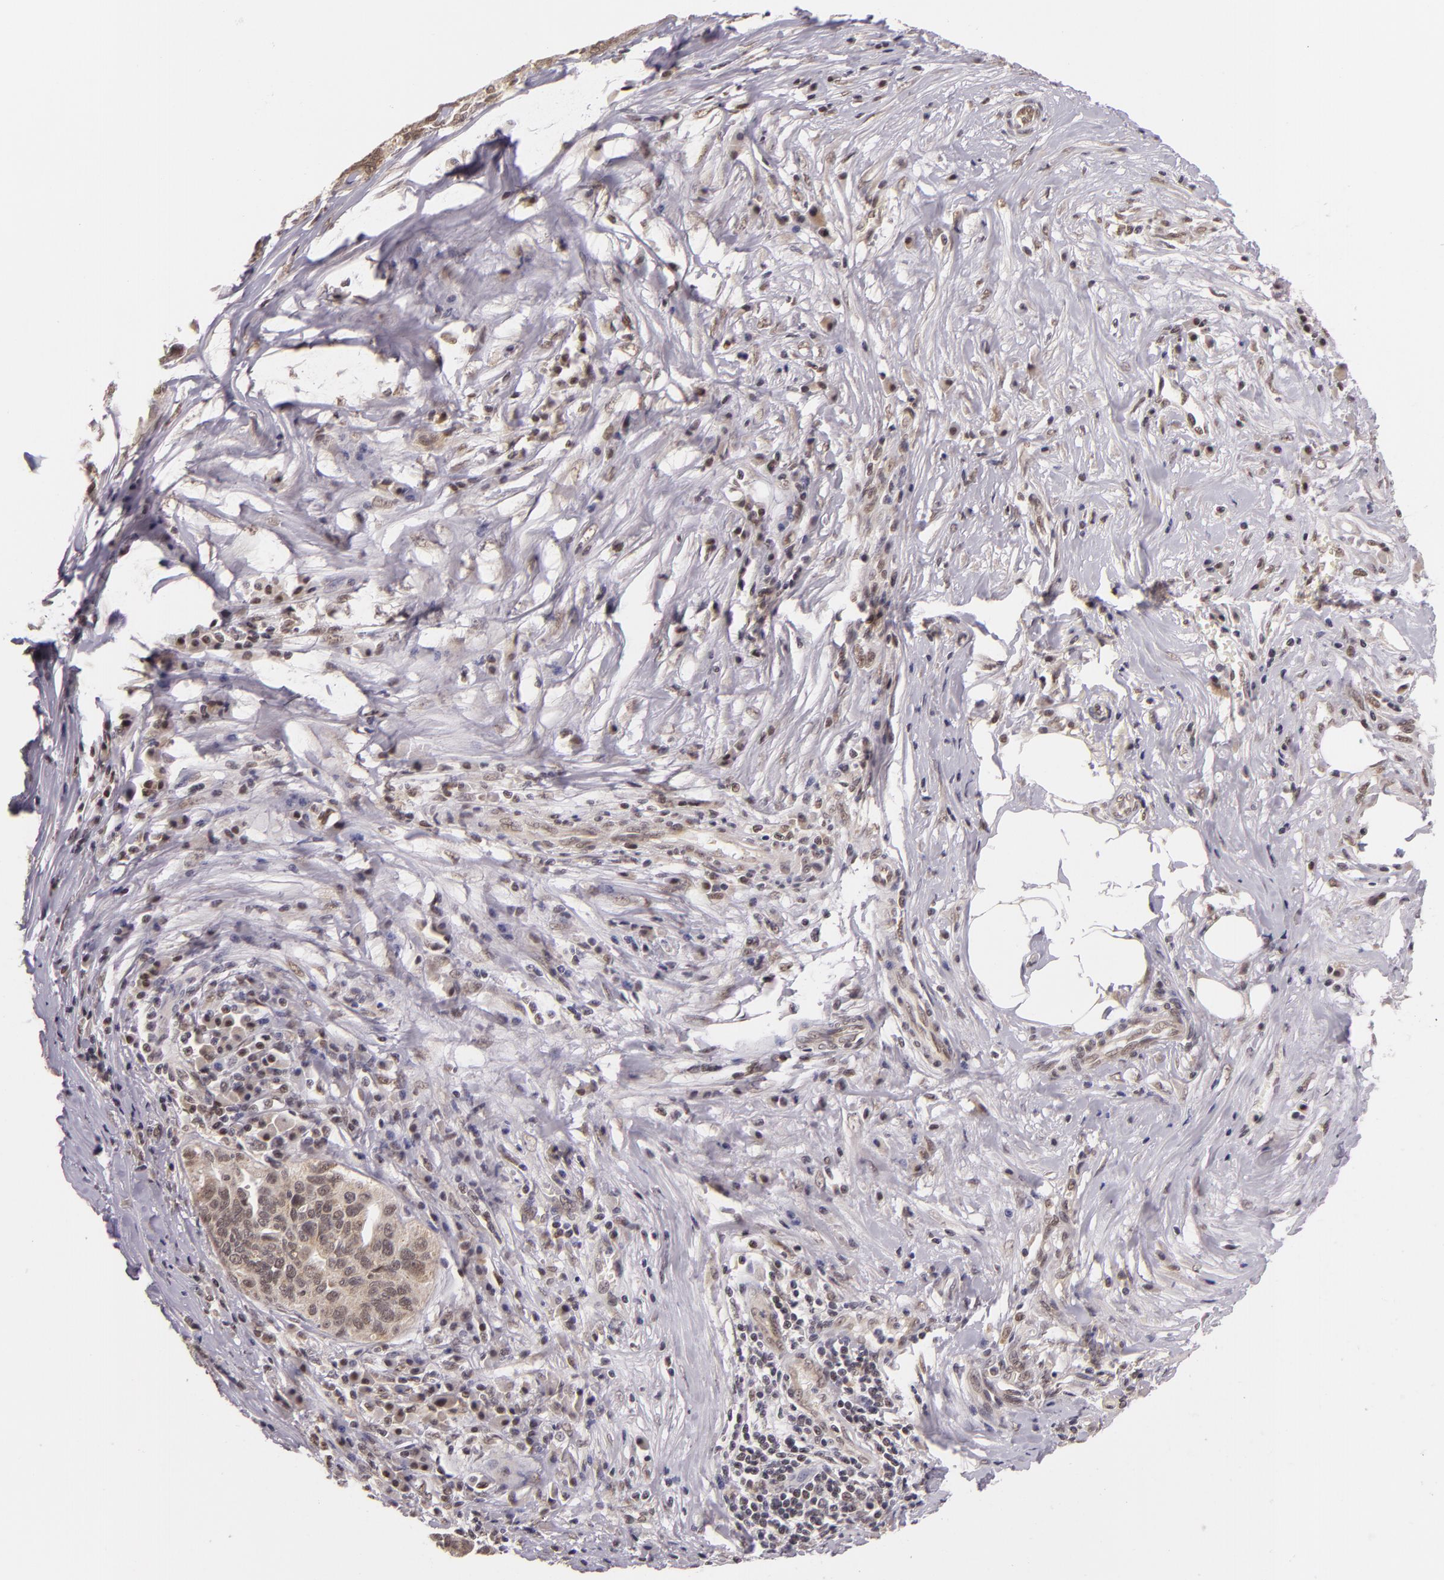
{"staining": {"intensity": "weak", "quantity": "25%-75%", "location": "cytoplasmic/membranous,nuclear"}, "tissue": "ovarian cancer", "cell_type": "Tumor cells", "image_type": "cancer", "snomed": [{"axis": "morphology", "description": "Cystadenocarcinoma, serous, NOS"}, {"axis": "topography", "description": "Ovary"}], "caption": "This photomicrograph displays immunohistochemistry (IHC) staining of serous cystadenocarcinoma (ovarian), with low weak cytoplasmic/membranous and nuclear expression in approximately 25%-75% of tumor cells.", "gene": "ALX1", "patient": {"sex": "female", "age": 64}}